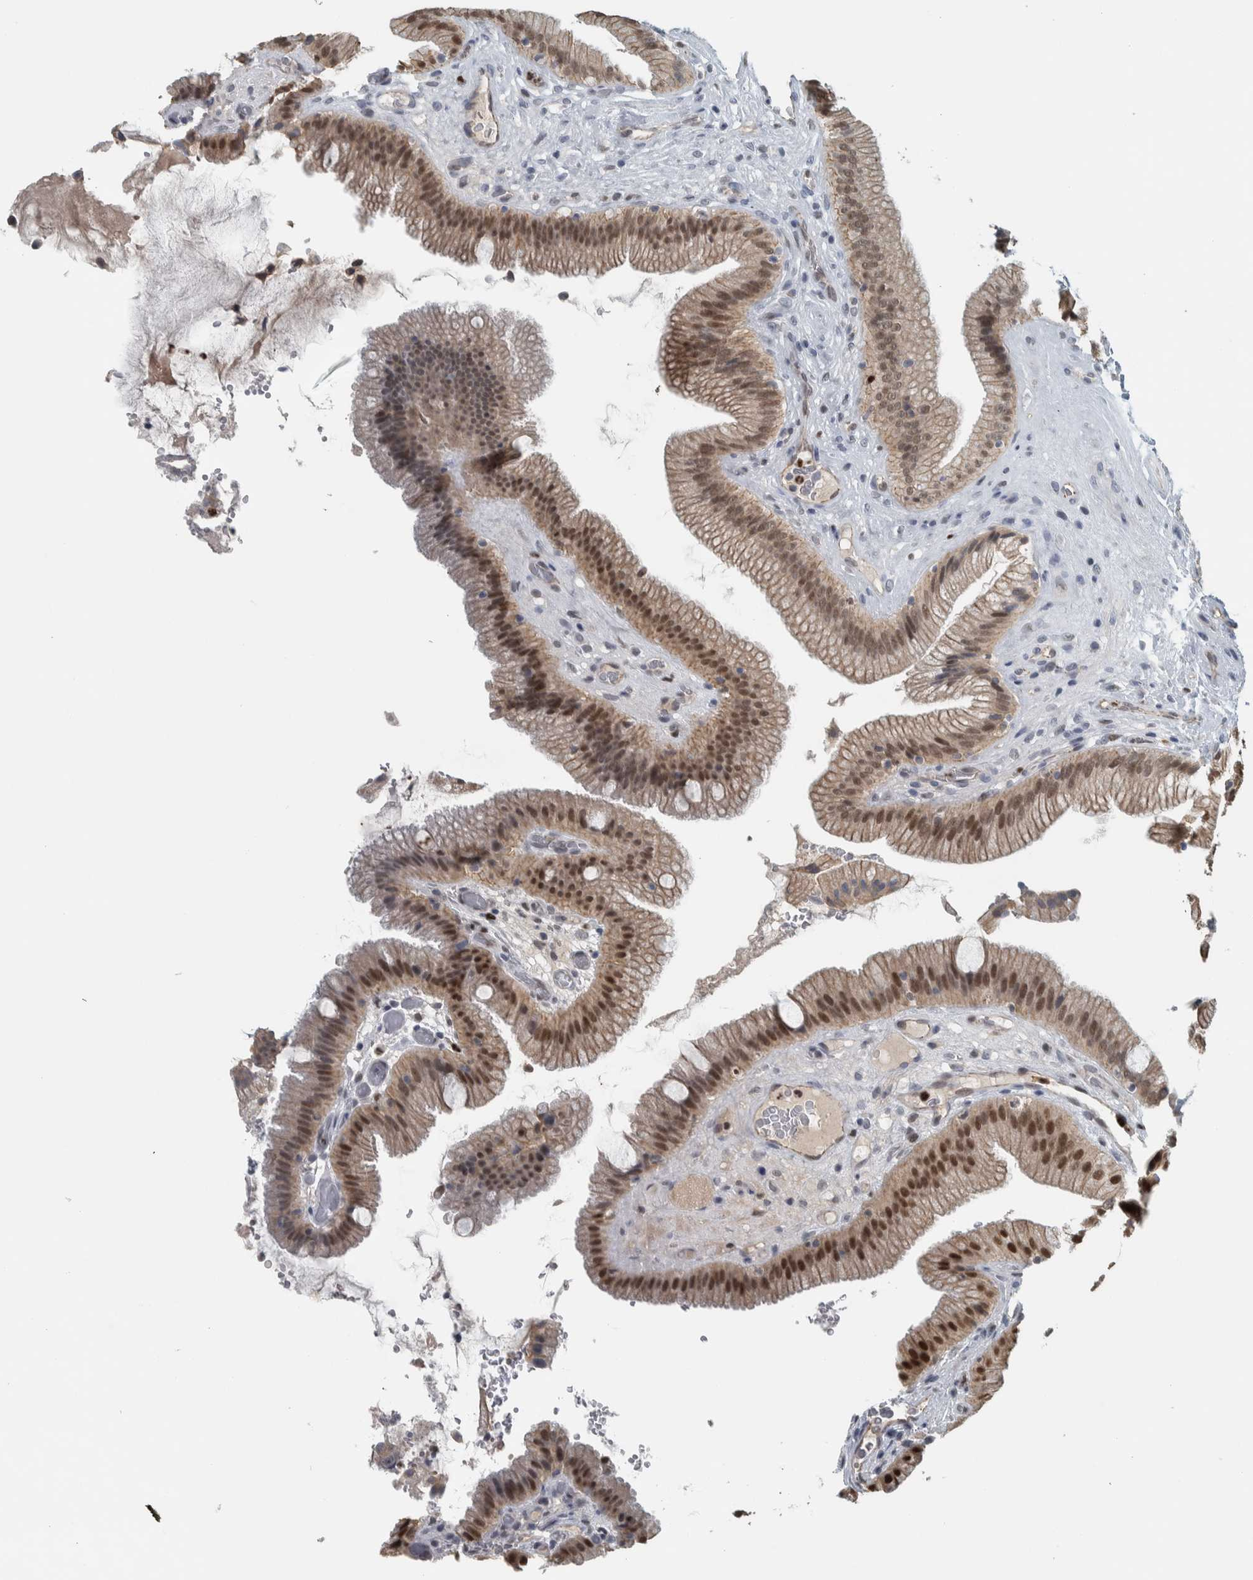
{"staining": {"intensity": "moderate", "quantity": ">75%", "location": "cytoplasmic/membranous,nuclear"}, "tissue": "gallbladder", "cell_type": "Glandular cells", "image_type": "normal", "snomed": [{"axis": "morphology", "description": "Normal tissue, NOS"}, {"axis": "topography", "description": "Gallbladder"}], "caption": "Brown immunohistochemical staining in unremarkable human gallbladder demonstrates moderate cytoplasmic/membranous,nuclear positivity in about >75% of glandular cells.", "gene": "ADPRM", "patient": {"sex": "male", "age": 49}}